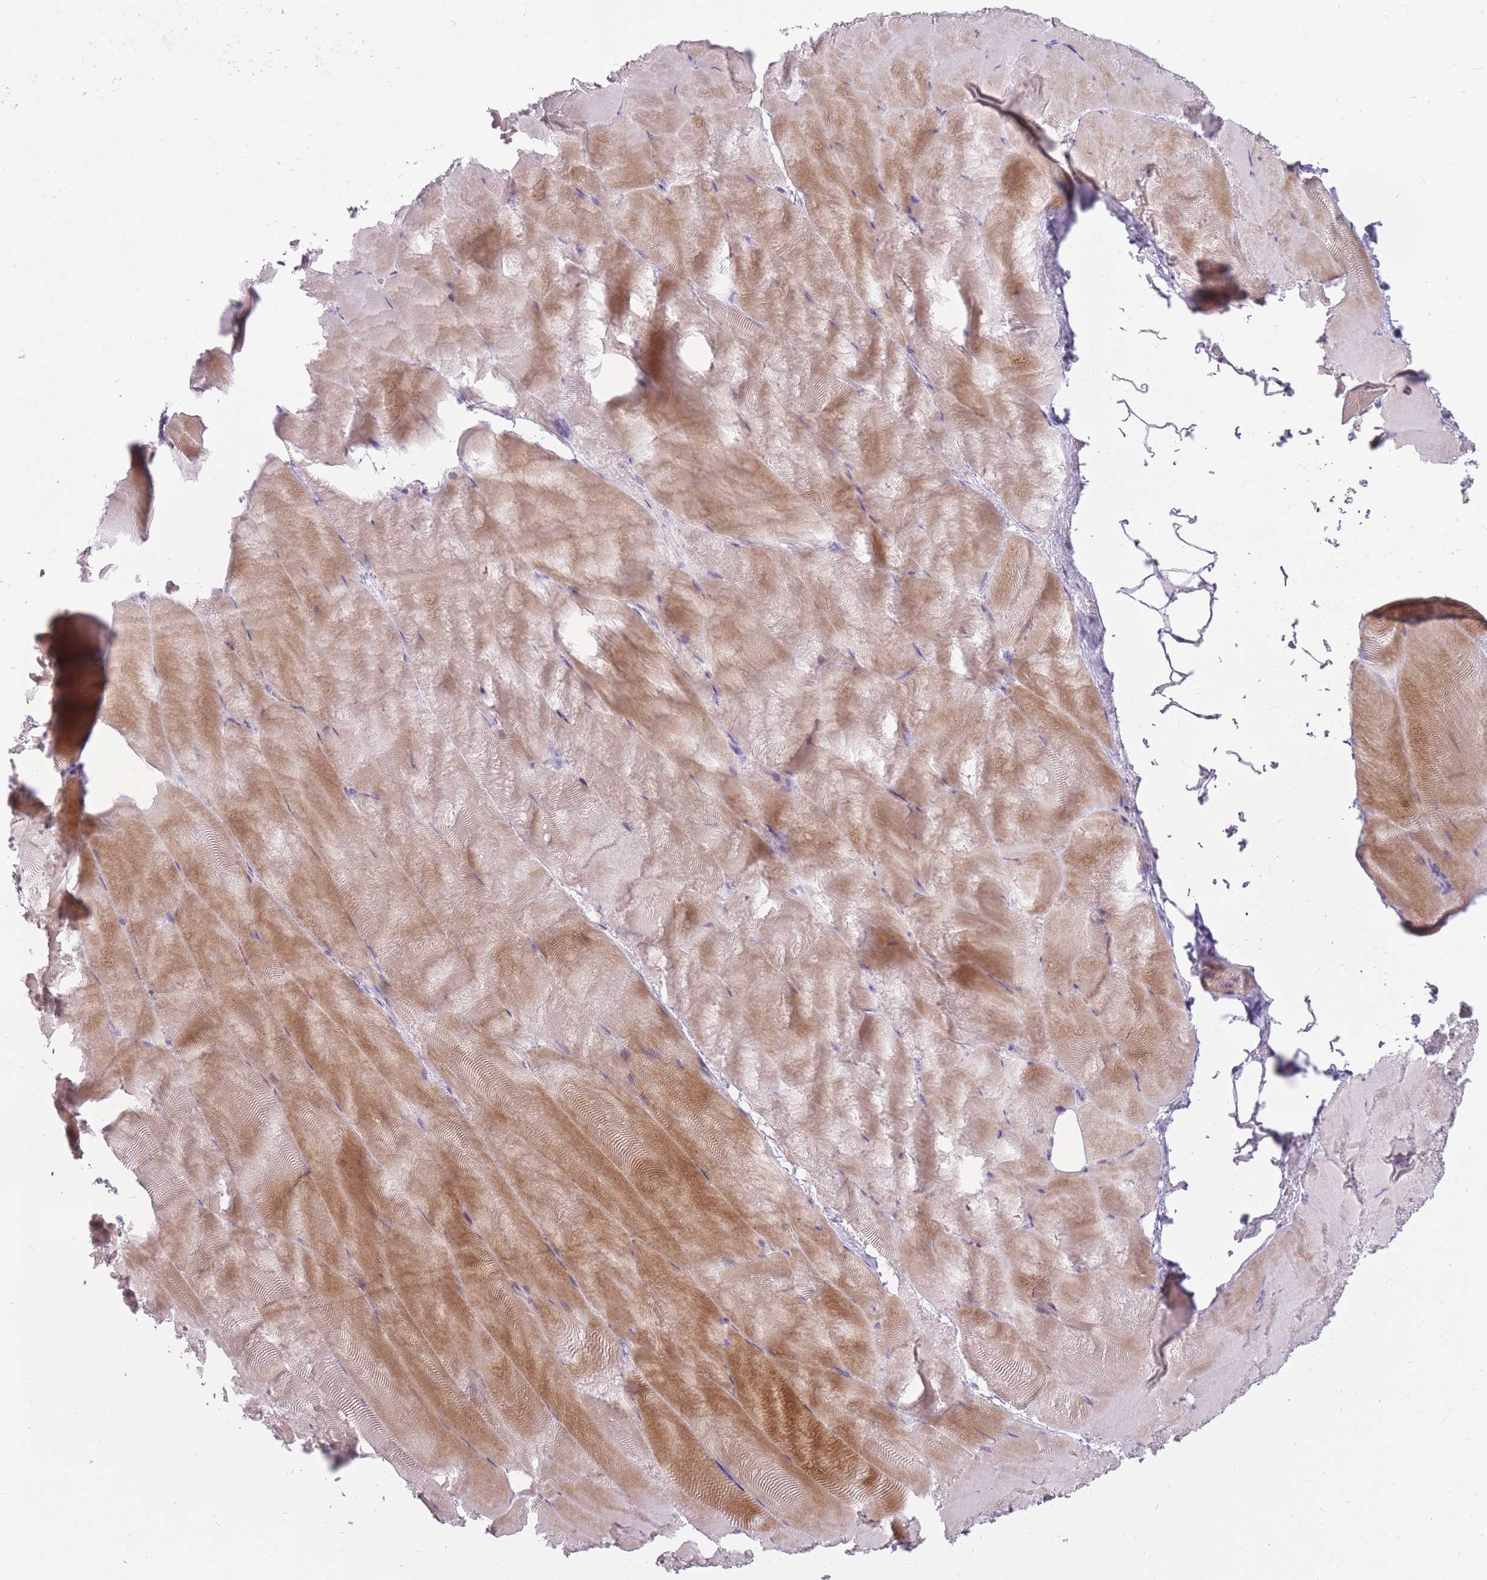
{"staining": {"intensity": "moderate", "quantity": "<25%", "location": "cytoplasmic/membranous"}, "tissue": "skeletal muscle", "cell_type": "Myocytes", "image_type": "normal", "snomed": [{"axis": "morphology", "description": "Normal tissue, NOS"}, {"axis": "topography", "description": "Skeletal muscle"}], "caption": "This micrograph shows unremarkable skeletal muscle stained with immunohistochemistry to label a protein in brown. The cytoplasmic/membranous of myocytes show moderate positivity for the protein. Nuclei are counter-stained blue.", "gene": "LGALS9B", "patient": {"sex": "female", "age": 64}}